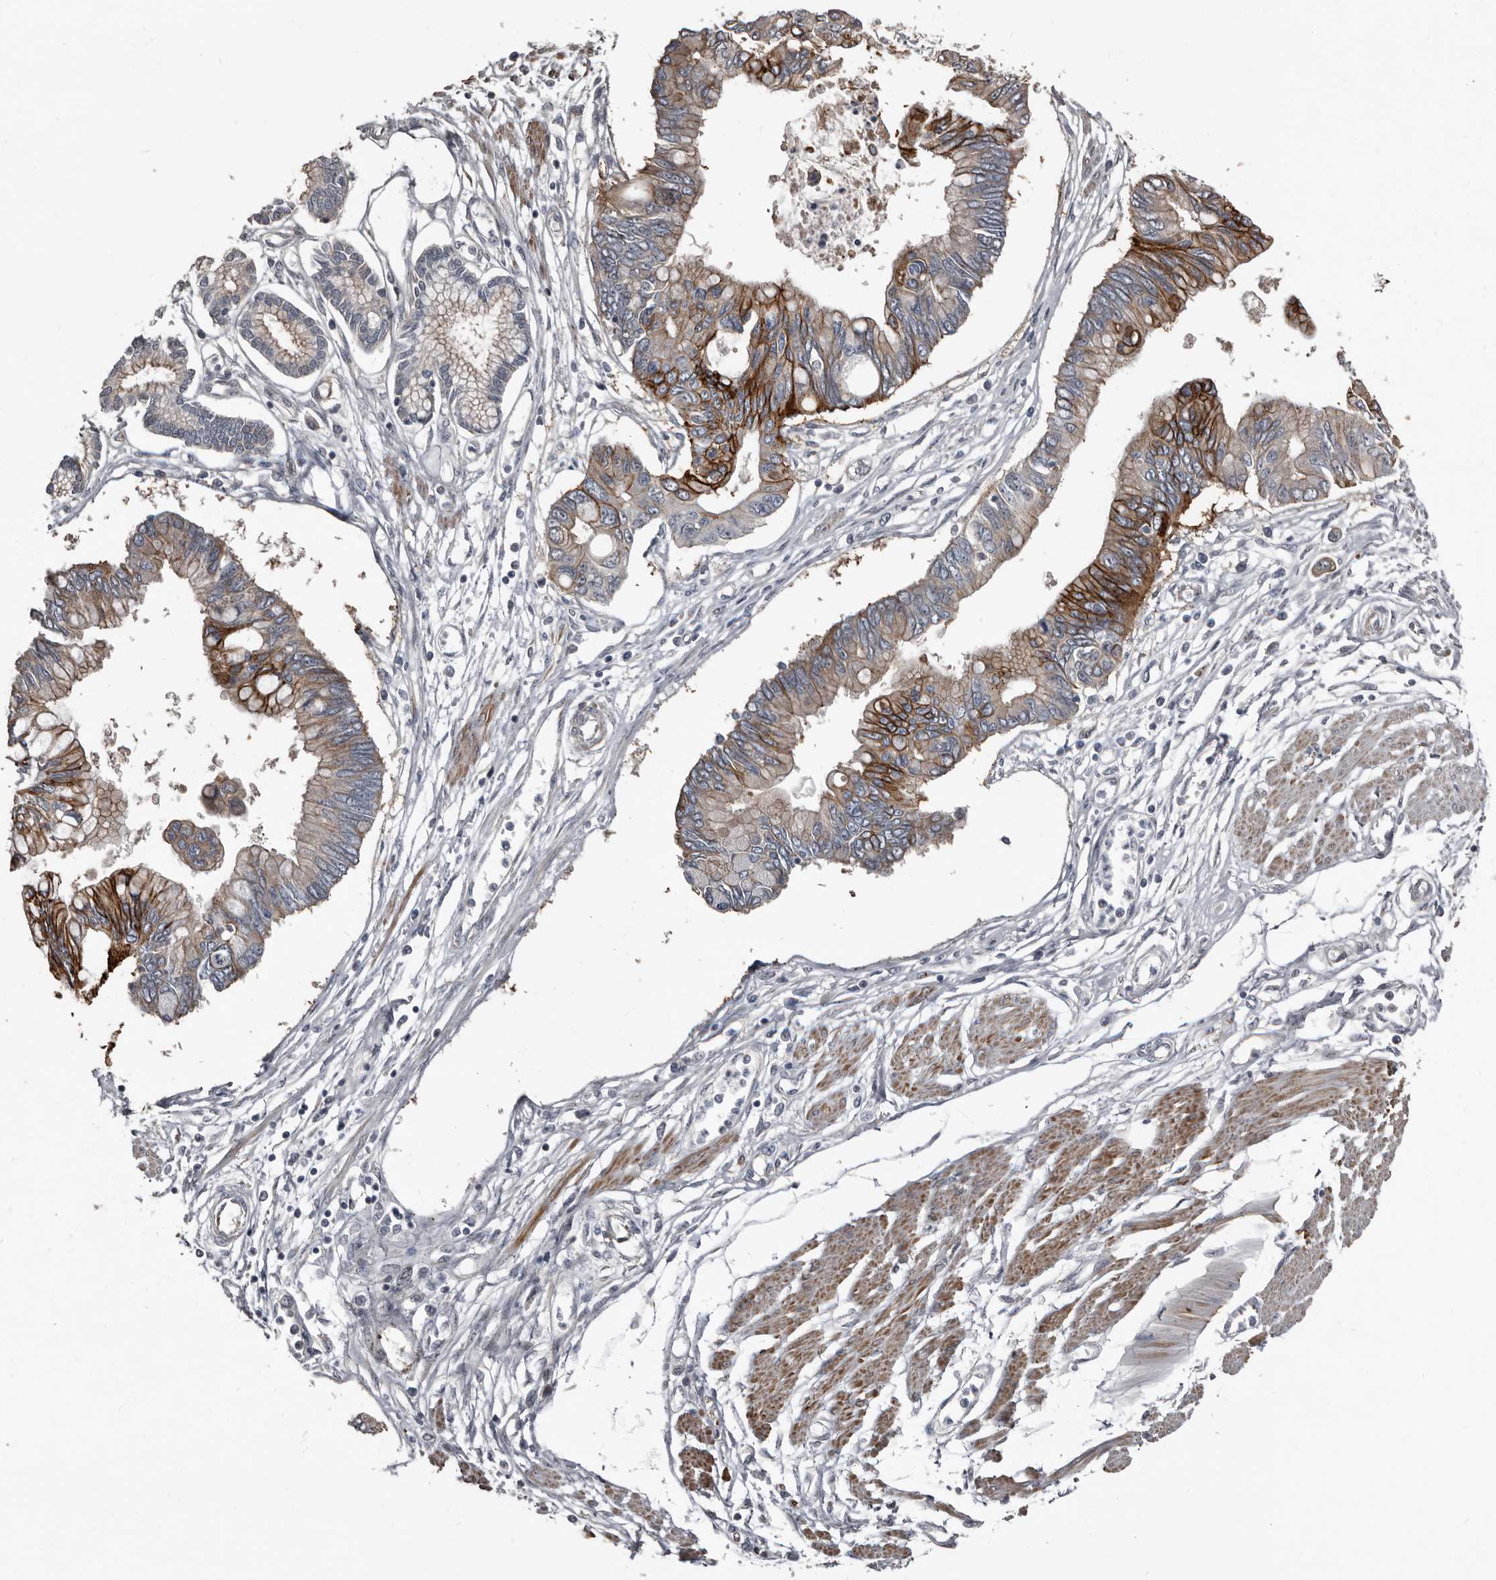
{"staining": {"intensity": "moderate", "quantity": "25%-75%", "location": "cytoplasmic/membranous"}, "tissue": "pancreatic cancer", "cell_type": "Tumor cells", "image_type": "cancer", "snomed": [{"axis": "morphology", "description": "Adenocarcinoma, NOS"}, {"axis": "topography", "description": "Pancreas"}], "caption": "Tumor cells reveal medium levels of moderate cytoplasmic/membranous expression in approximately 25%-75% of cells in human pancreatic adenocarcinoma. The staining was performed using DAB (3,3'-diaminobenzidine), with brown indicating positive protein expression. Nuclei are stained blue with hematoxylin.", "gene": "DHPS", "patient": {"sex": "female", "age": 77}}